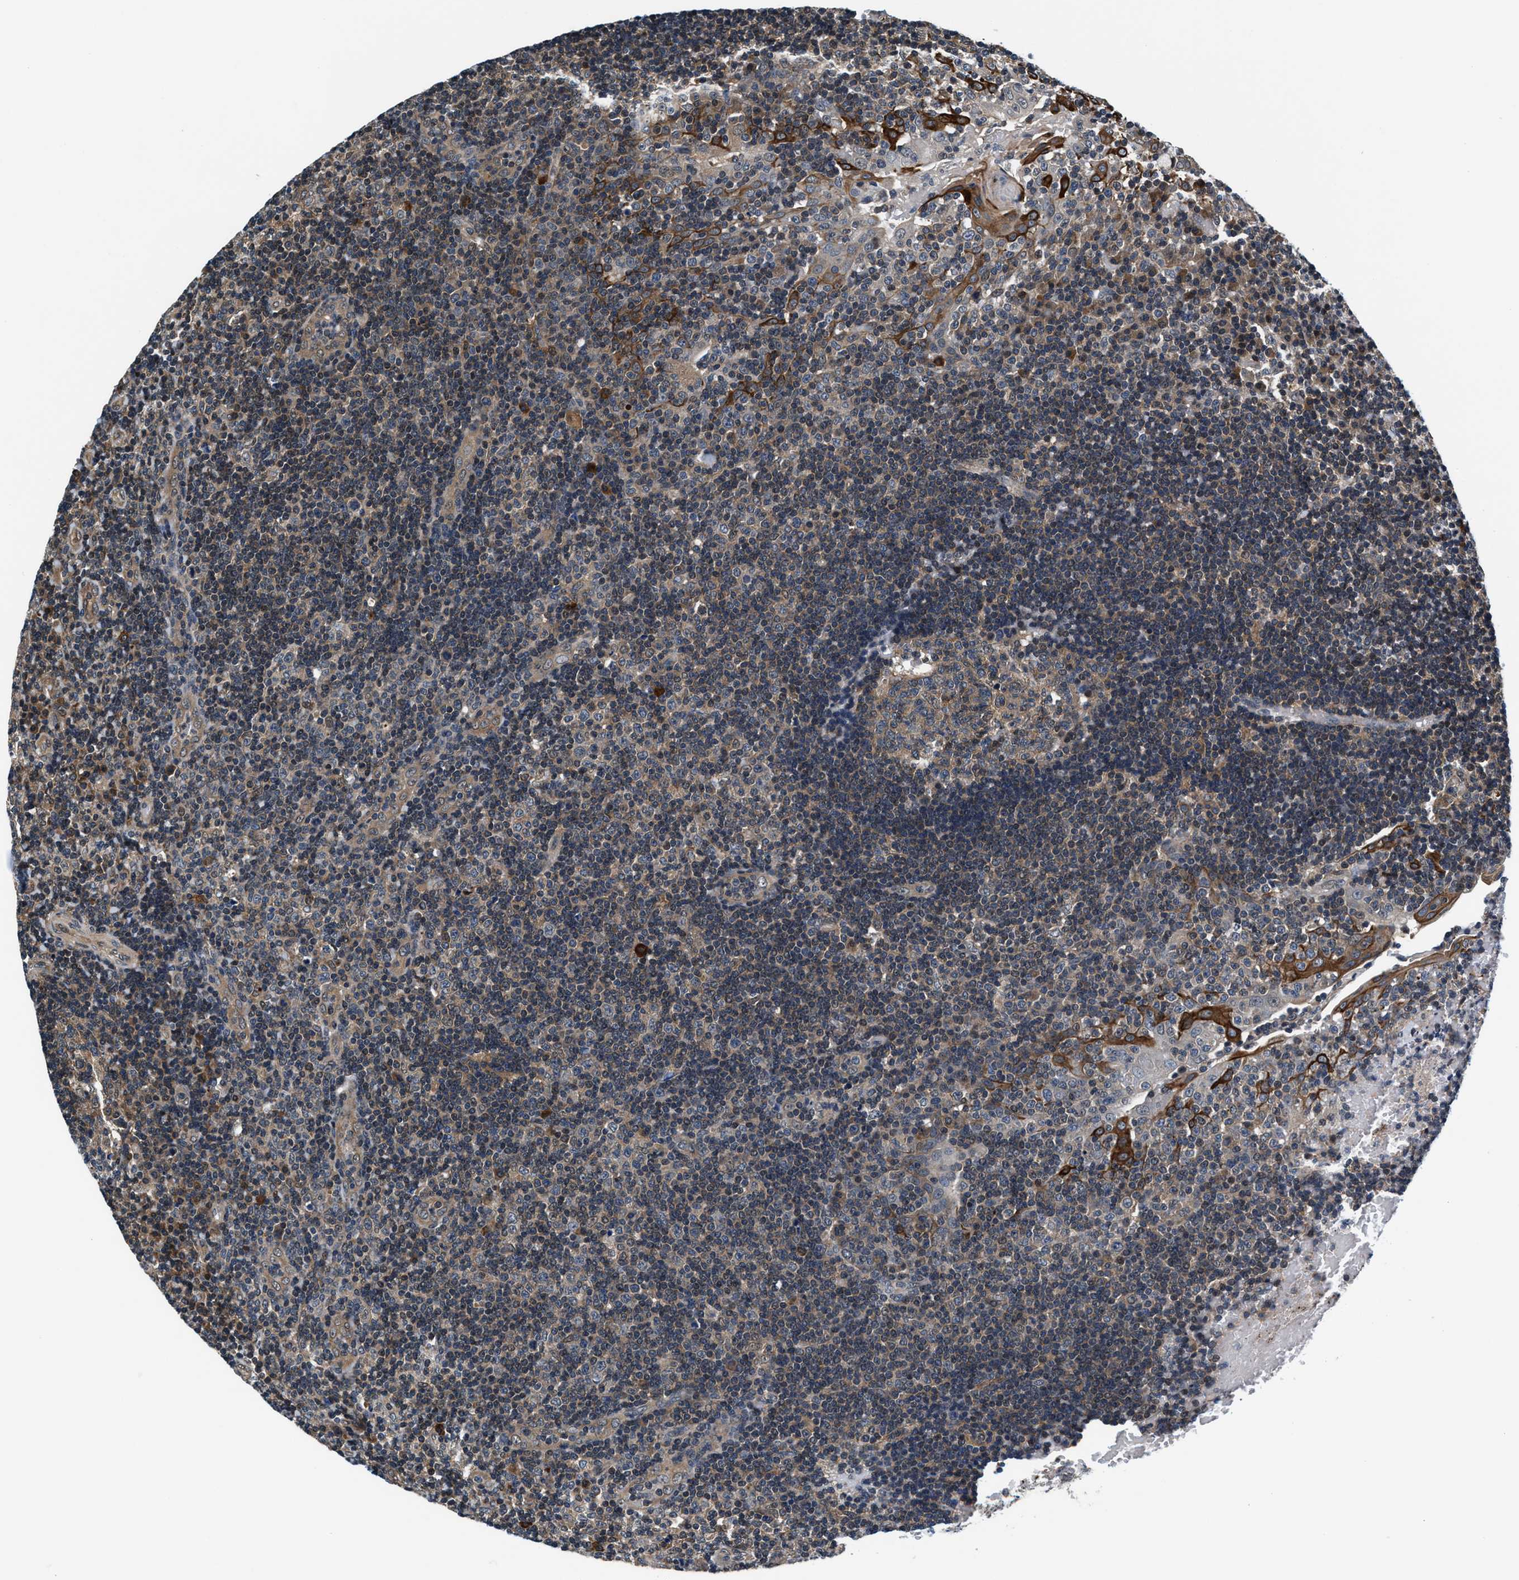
{"staining": {"intensity": "weak", "quantity": ">75%", "location": "cytoplasmic/membranous"}, "tissue": "tonsil", "cell_type": "Germinal center cells", "image_type": "normal", "snomed": [{"axis": "morphology", "description": "Normal tissue, NOS"}, {"axis": "topography", "description": "Tonsil"}], "caption": "The histopathology image exhibits a brown stain indicating the presence of a protein in the cytoplasmic/membranous of germinal center cells in tonsil. The protein is stained brown, and the nuclei are stained in blue (DAB IHC with brightfield microscopy, high magnification).", "gene": "PRPSAP2", "patient": {"sex": "female", "age": 40}}